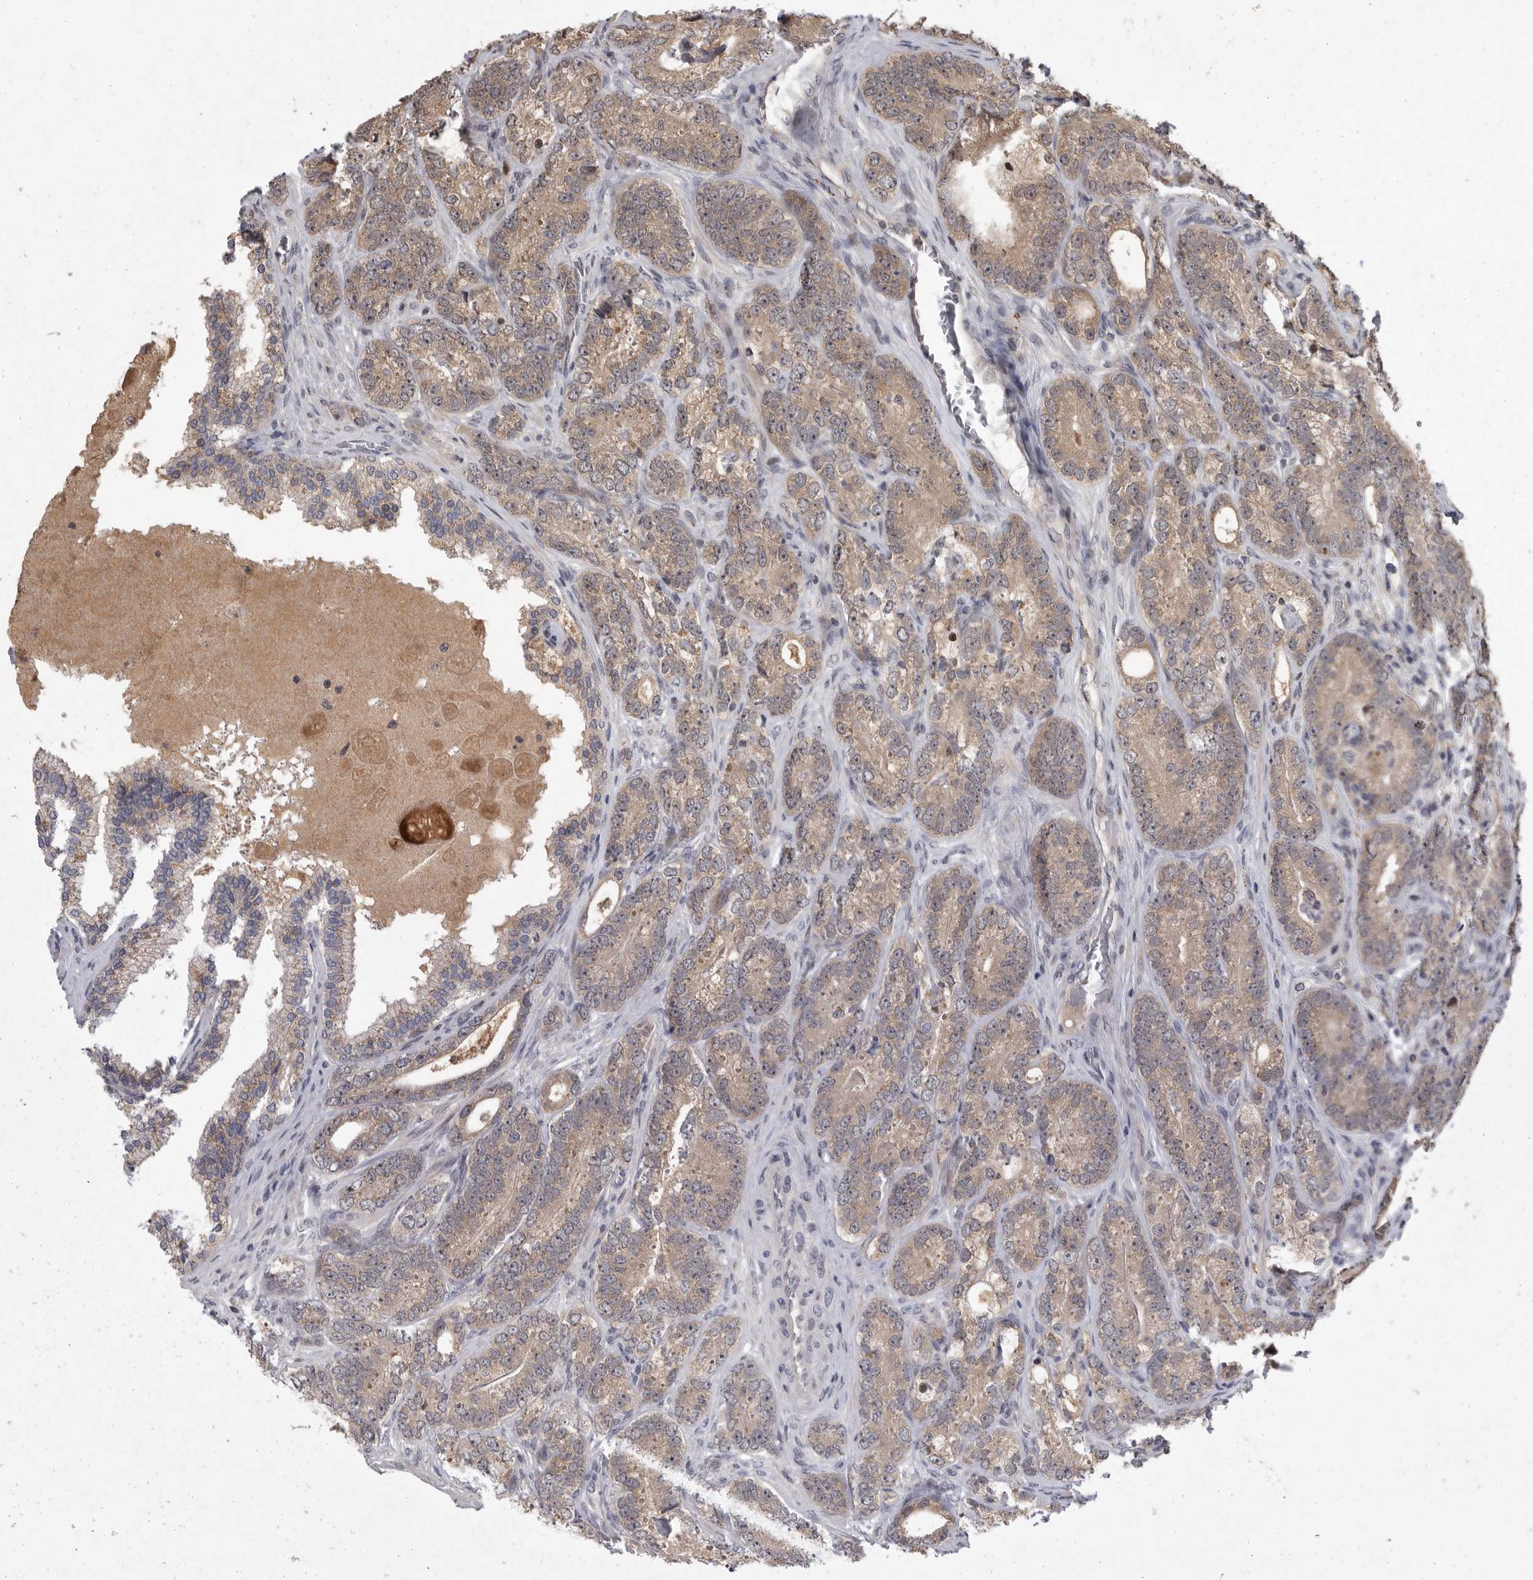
{"staining": {"intensity": "weak", "quantity": ">75%", "location": "cytoplasmic/membranous"}, "tissue": "prostate cancer", "cell_type": "Tumor cells", "image_type": "cancer", "snomed": [{"axis": "morphology", "description": "Adenocarcinoma, High grade"}, {"axis": "topography", "description": "Prostate"}], "caption": "Tumor cells exhibit low levels of weak cytoplasmic/membranous staining in approximately >75% of cells in human prostate cancer (adenocarcinoma (high-grade)).", "gene": "MAN2A1", "patient": {"sex": "male", "age": 56}}